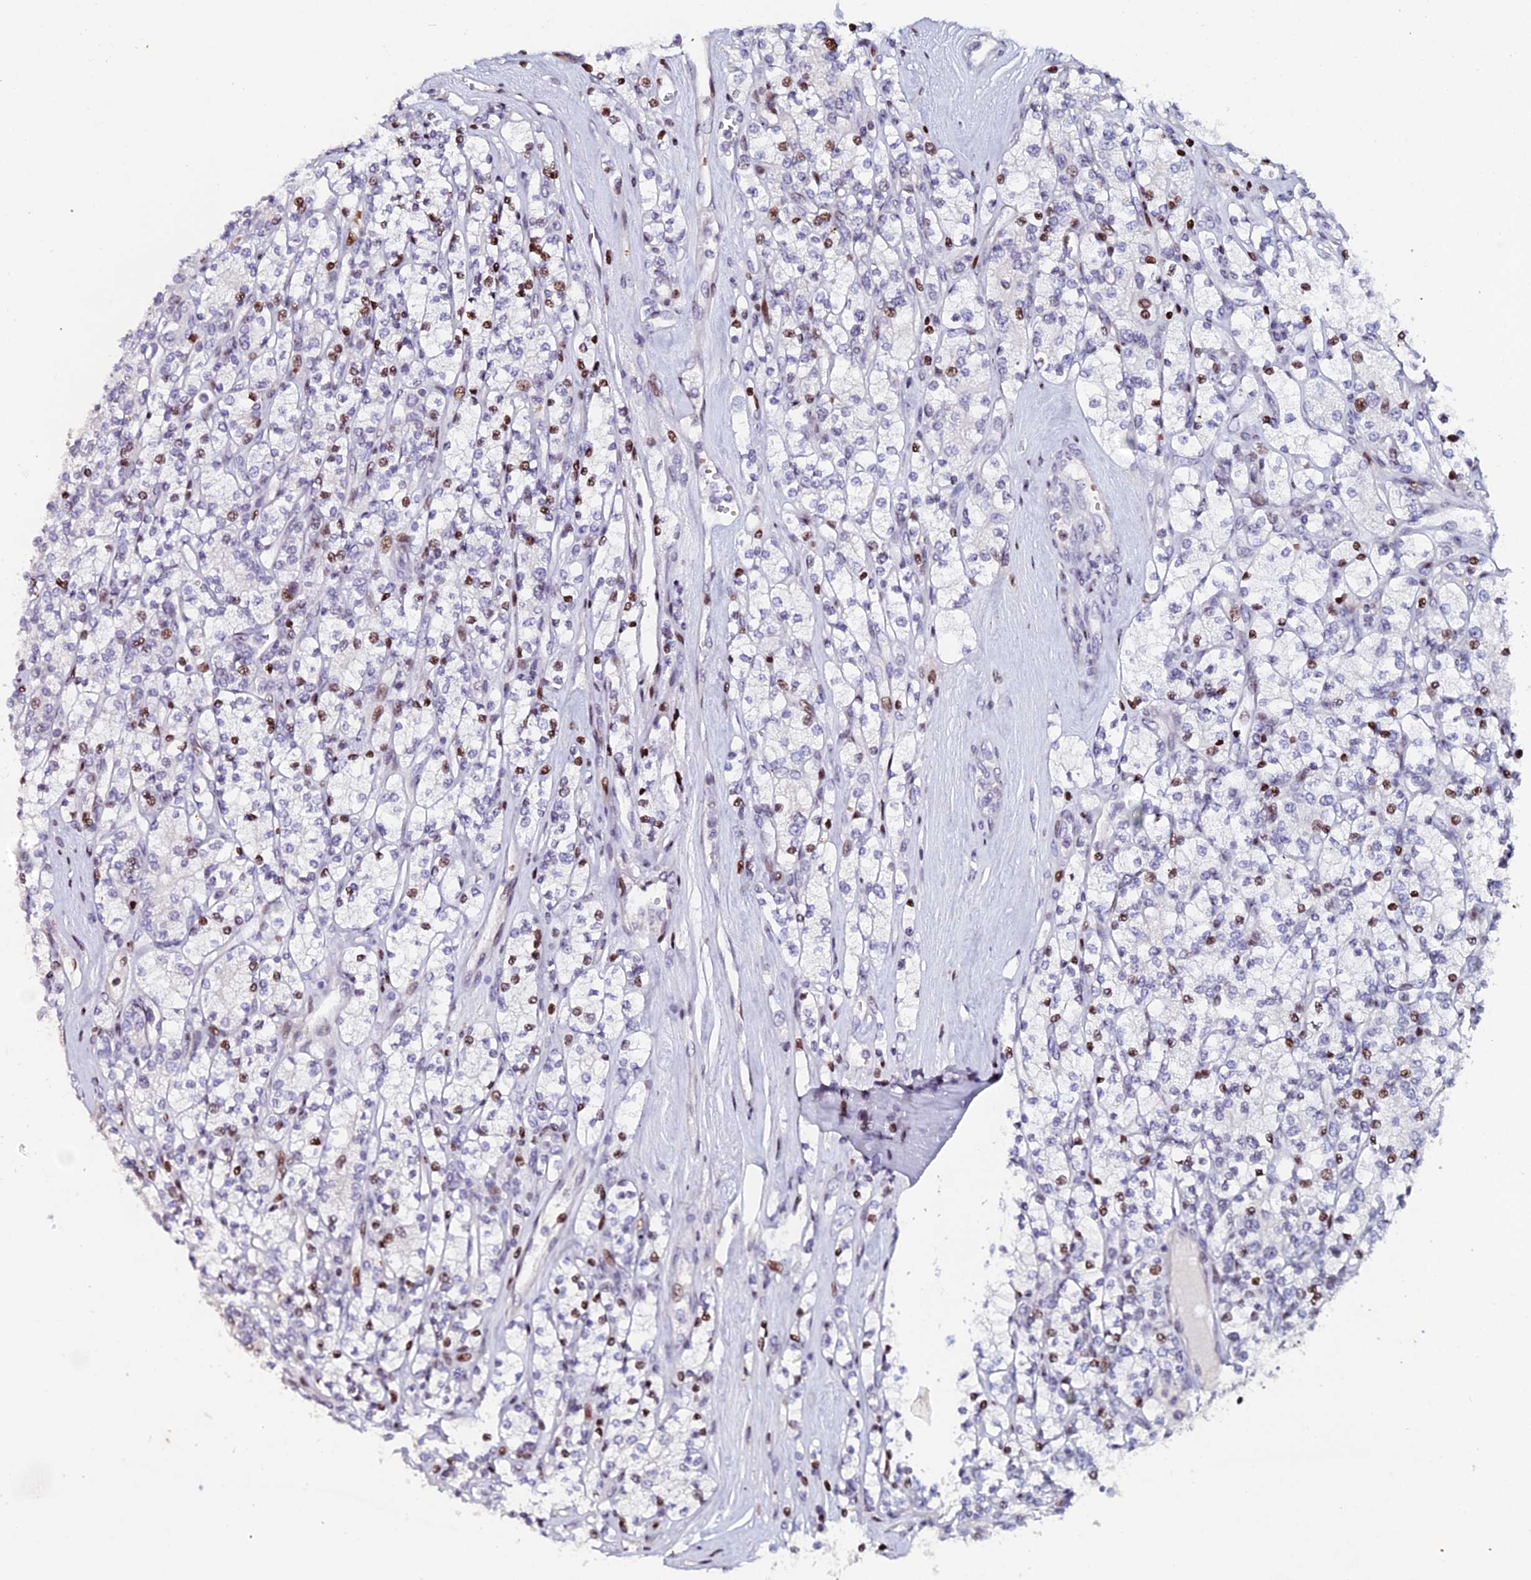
{"staining": {"intensity": "moderate", "quantity": "25%-75%", "location": "nuclear"}, "tissue": "renal cancer", "cell_type": "Tumor cells", "image_type": "cancer", "snomed": [{"axis": "morphology", "description": "Adenocarcinoma, NOS"}, {"axis": "topography", "description": "Kidney"}], "caption": "There is medium levels of moderate nuclear positivity in tumor cells of adenocarcinoma (renal), as demonstrated by immunohistochemical staining (brown color).", "gene": "MYNN", "patient": {"sex": "male", "age": 77}}